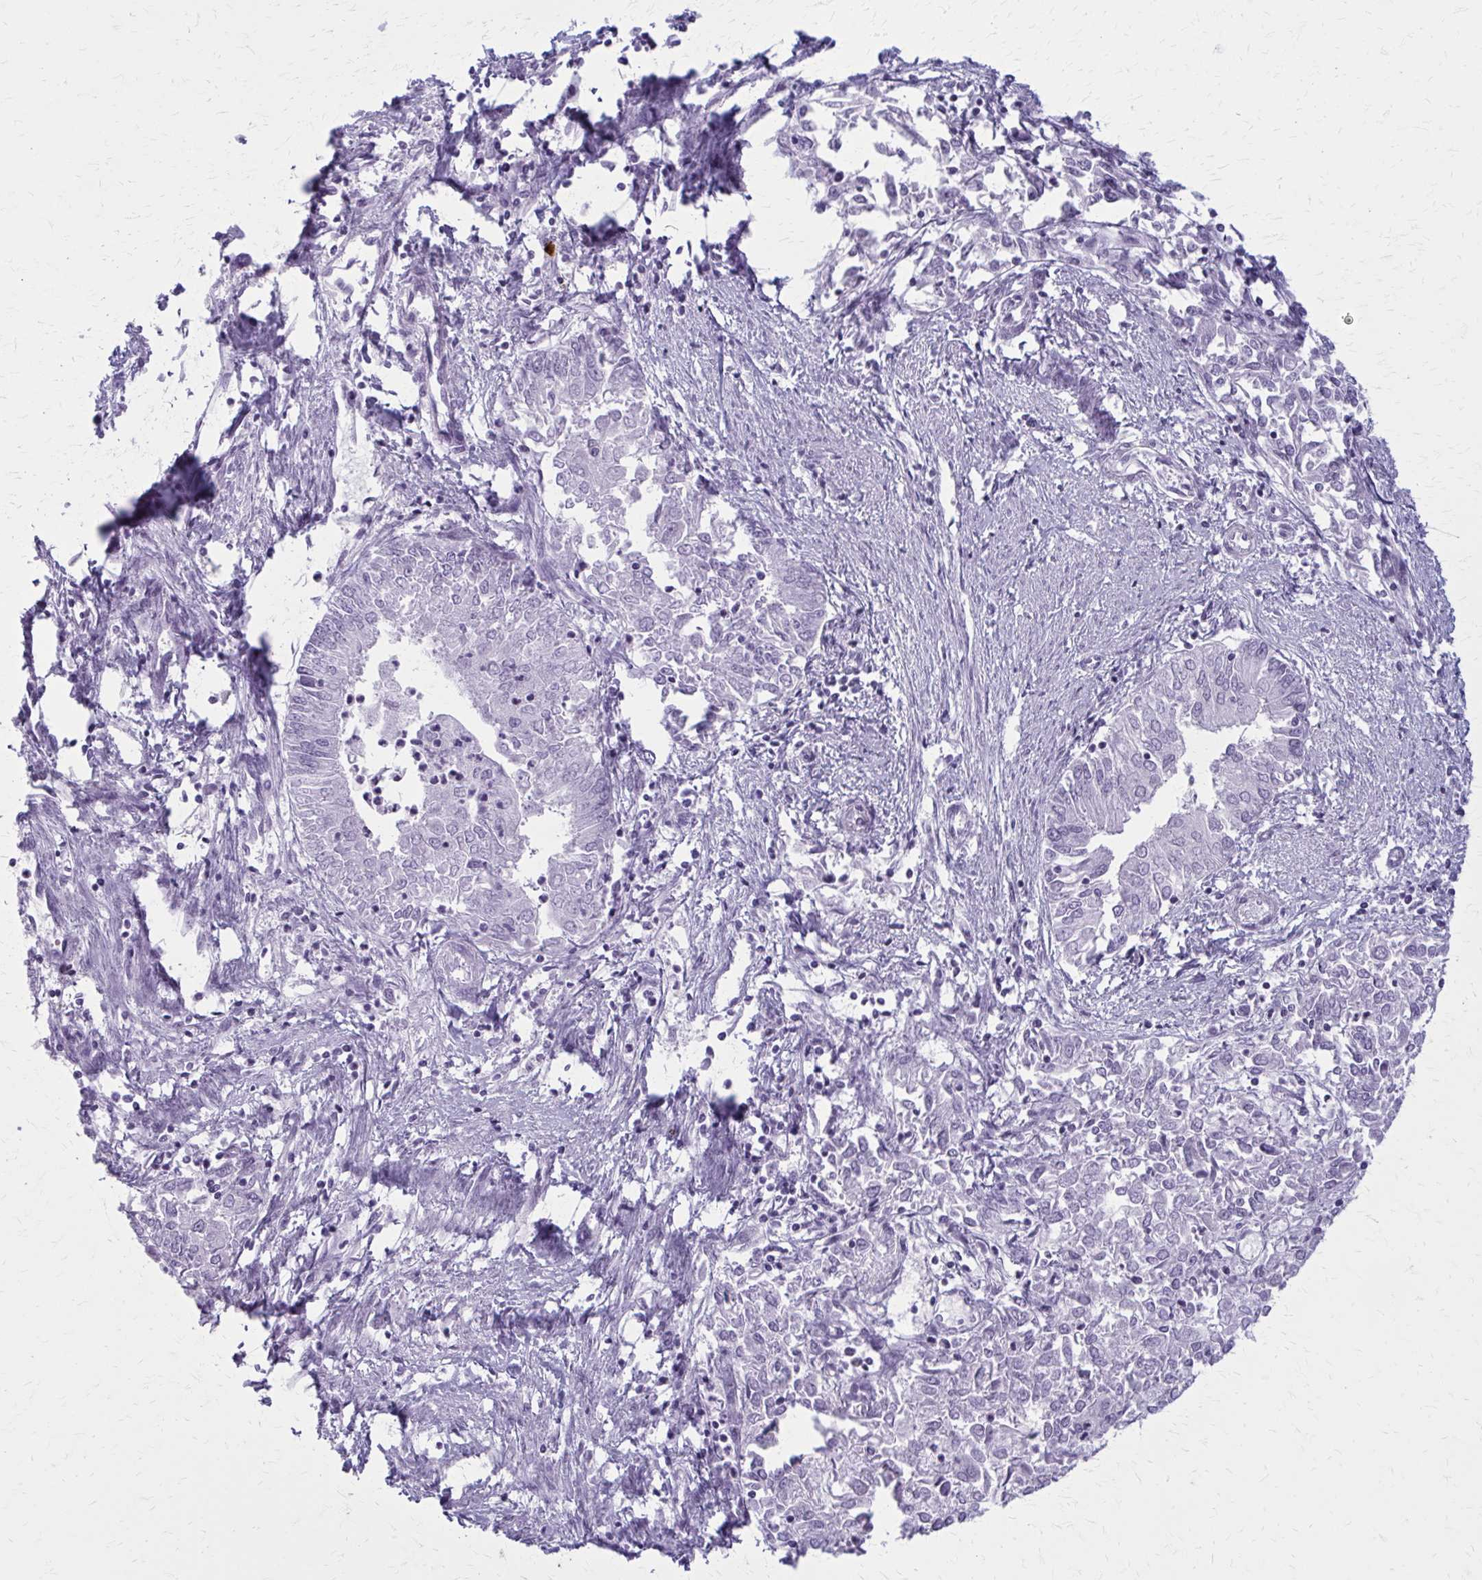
{"staining": {"intensity": "negative", "quantity": "none", "location": "none"}, "tissue": "endometrial cancer", "cell_type": "Tumor cells", "image_type": "cancer", "snomed": [{"axis": "morphology", "description": "Adenocarcinoma, NOS"}, {"axis": "topography", "description": "Endometrium"}], "caption": "DAB (3,3'-diaminobenzidine) immunohistochemical staining of human endometrial cancer (adenocarcinoma) demonstrates no significant positivity in tumor cells. The staining was performed using DAB (3,3'-diaminobenzidine) to visualize the protein expression in brown, while the nuclei were stained in blue with hematoxylin (Magnification: 20x).", "gene": "ZDHHC7", "patient": {"sex": "female", "age": 57}}